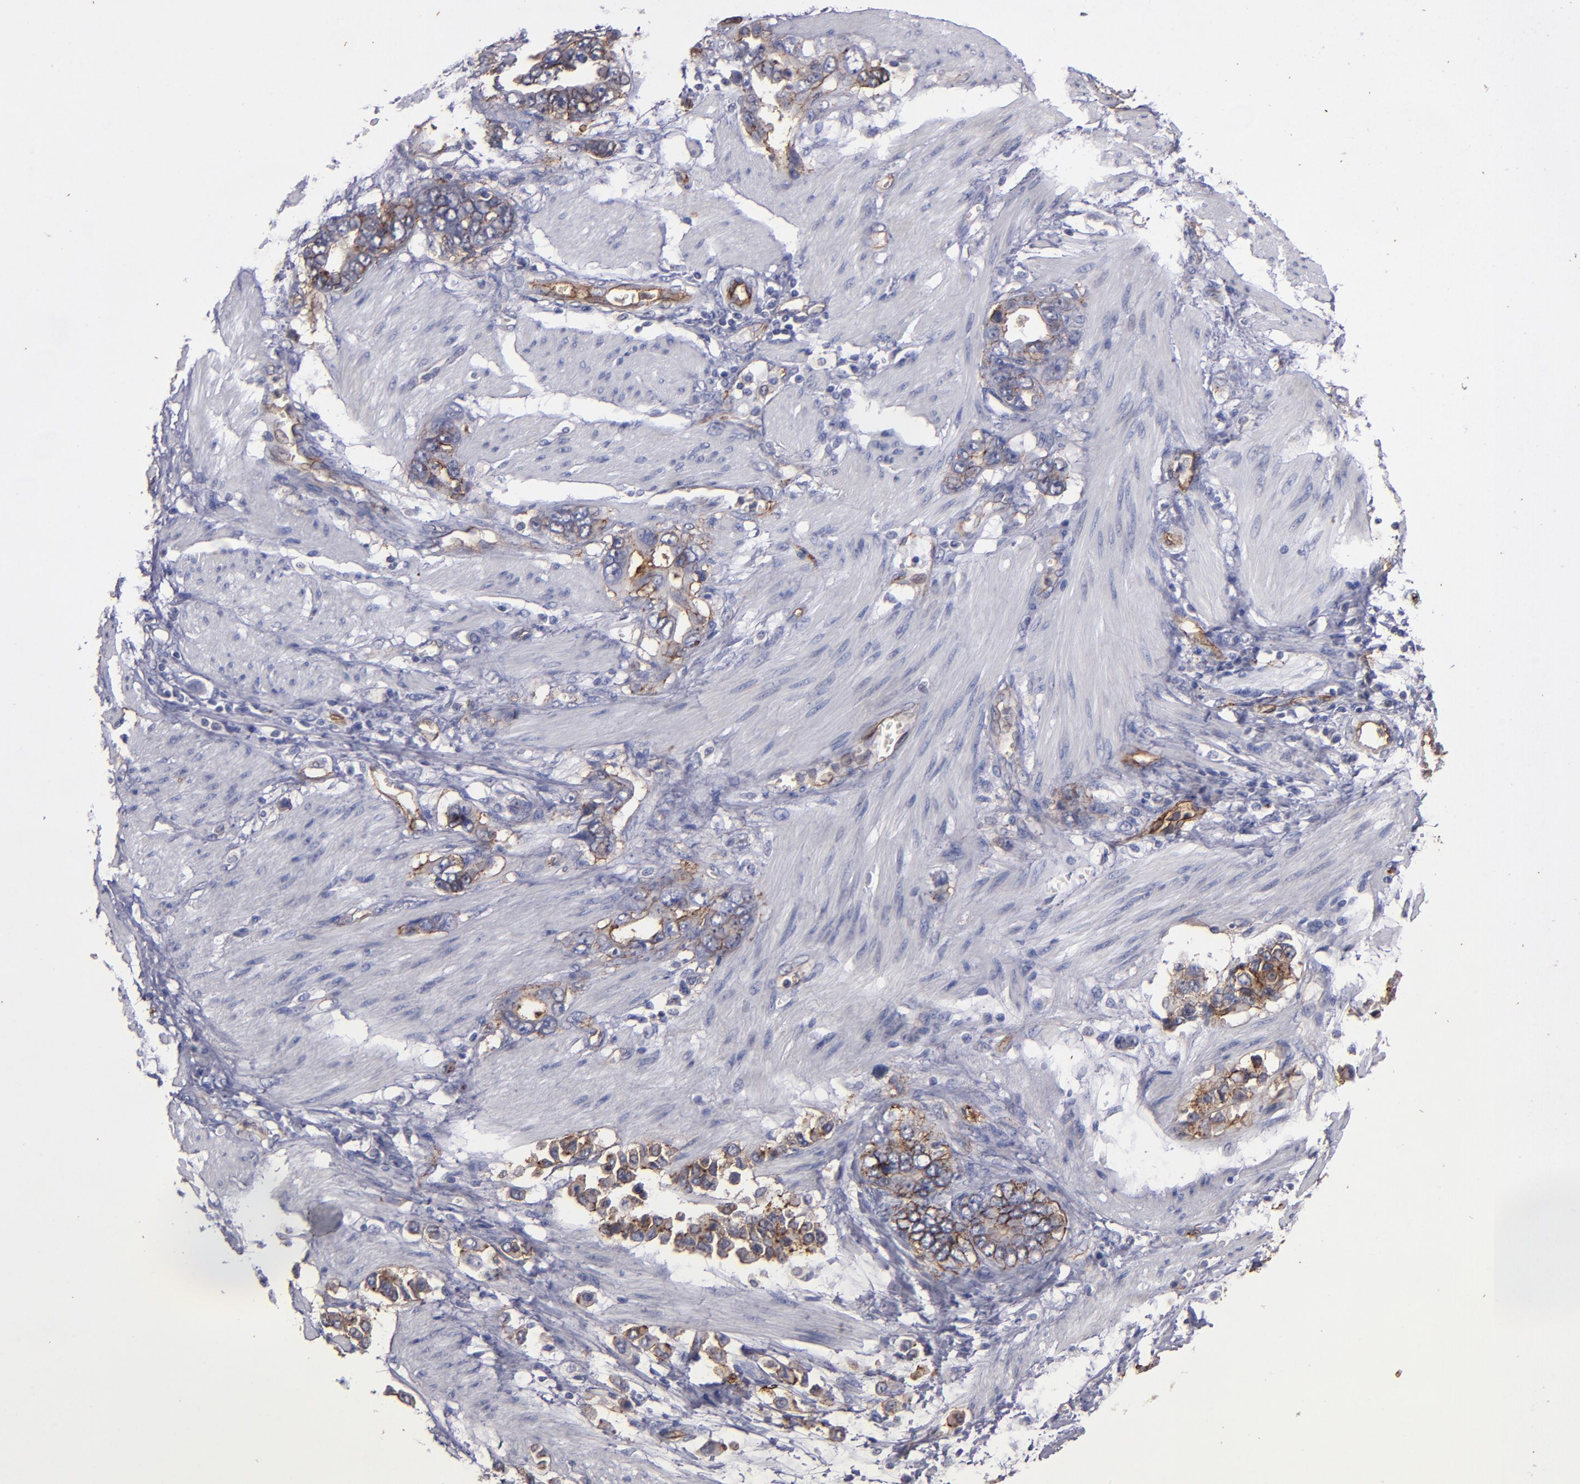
{"staining": {"intensity": "moderate", "quantity": "25%-75%", "location": "cytoplasmic/membranous"}, "tissue": "stomach cancer", "cell_type": "Tumor cells", "image_type": "cancer", "snomed": [{"axis": "morphology", "description": "Adenocarcinoma, NOS"}, {"axis": "topography", "description": "Stomach"}], "caption": "Human stomach cancer stained with a protein marker demonstrates moderate staining in tumor cells.", "gene": "CLDN5", "patient": {"sex": "male", "age": 78}}